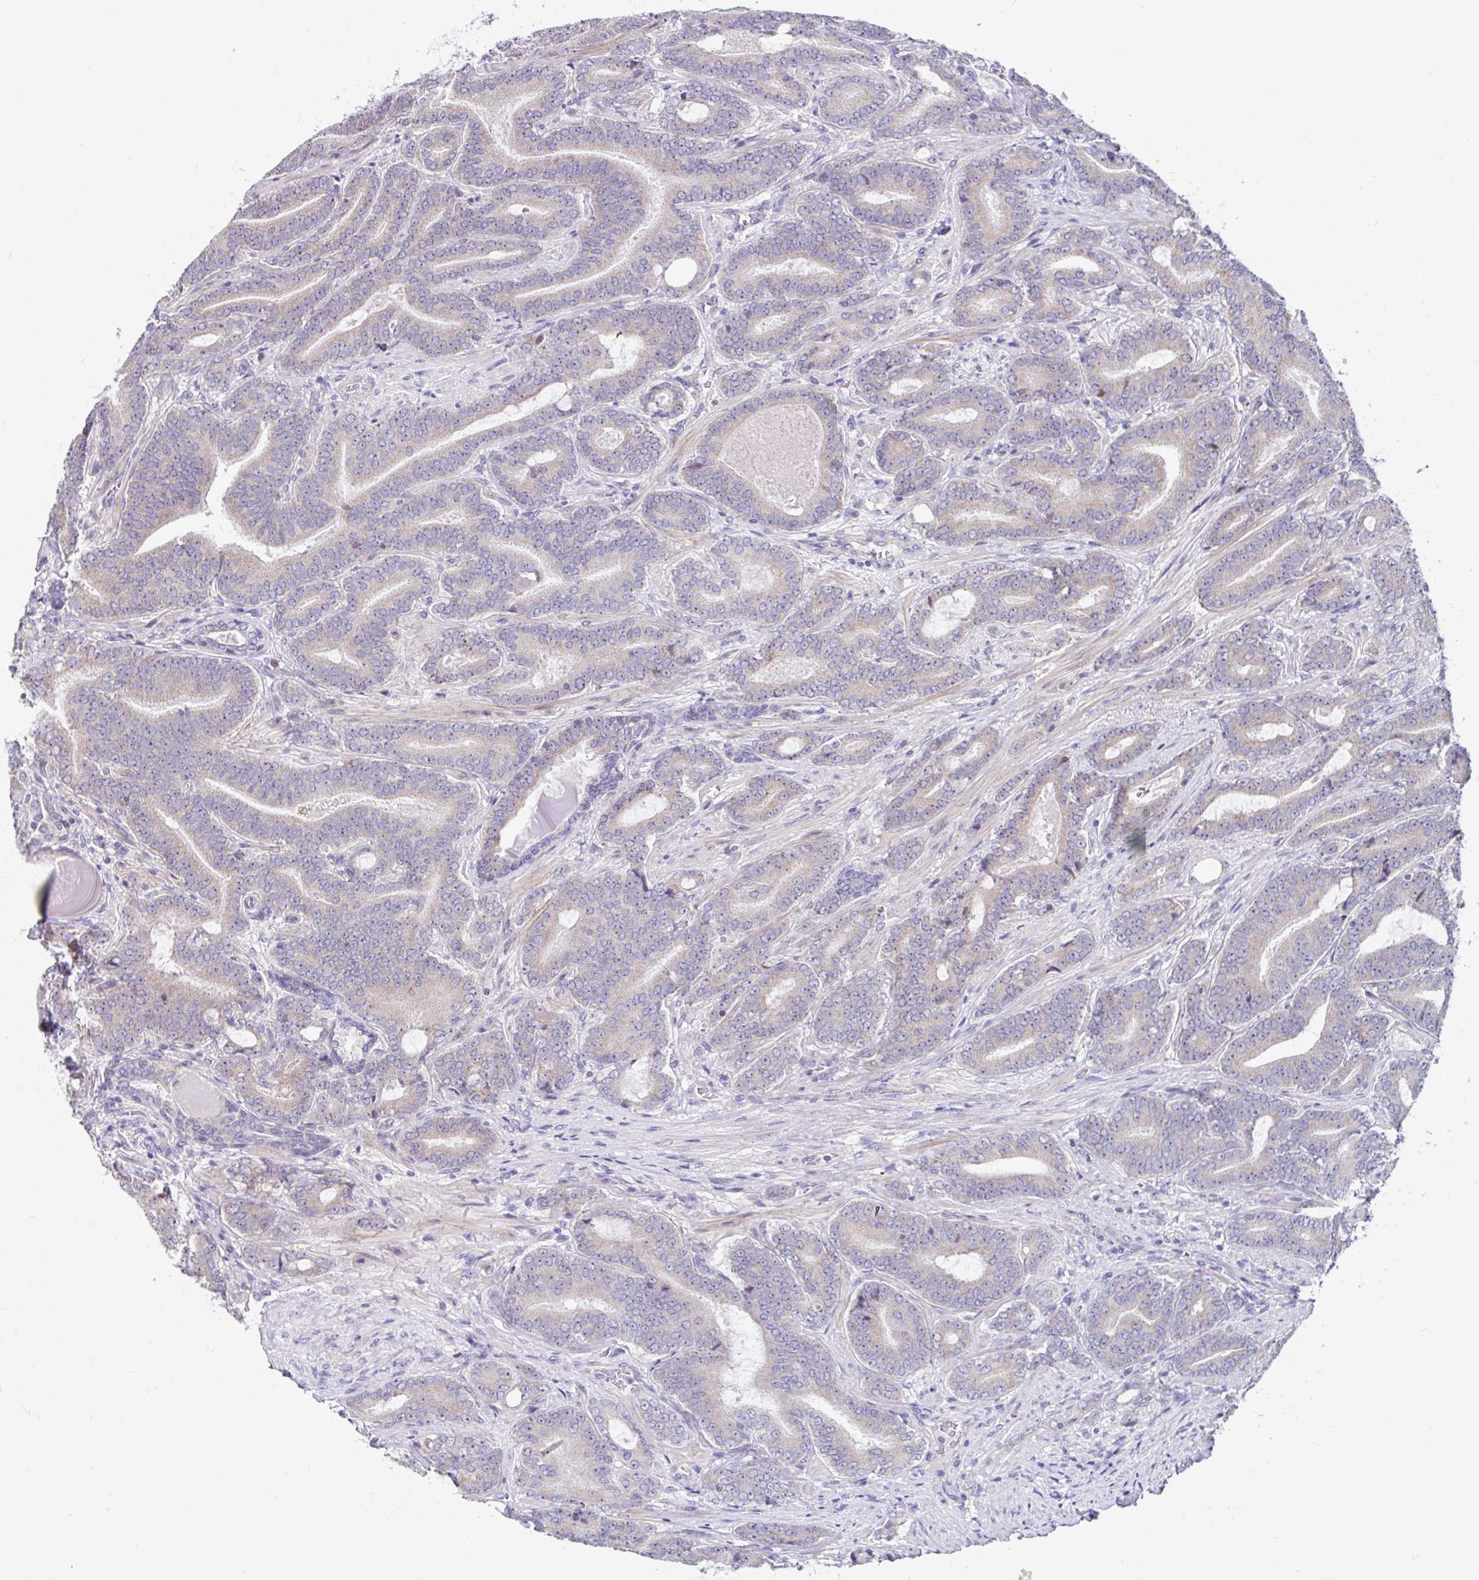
{"staining": {"intensity": "weak", "quantity": "<25%", "location": "cytoplasmic/membranous"}, "tissue": "prostate cancer", "cell_type": "Tumor cells", "image_type": "cancer", "snomed": [{"axis": "morphology", "description": "Adenocarcinoma, High grade"}, {"axis": "topography", "description": "Prostate"}], "caption": "Immunohistochemistry histopathology image of neoplastic tissue: prostate cancer (high-grade adenocarcinoma) stained with DAB exhibits no significant protein positivity in tumor cells.", "gene": "NT5C1B", "patient": {"sex": "male", "age": 62}}